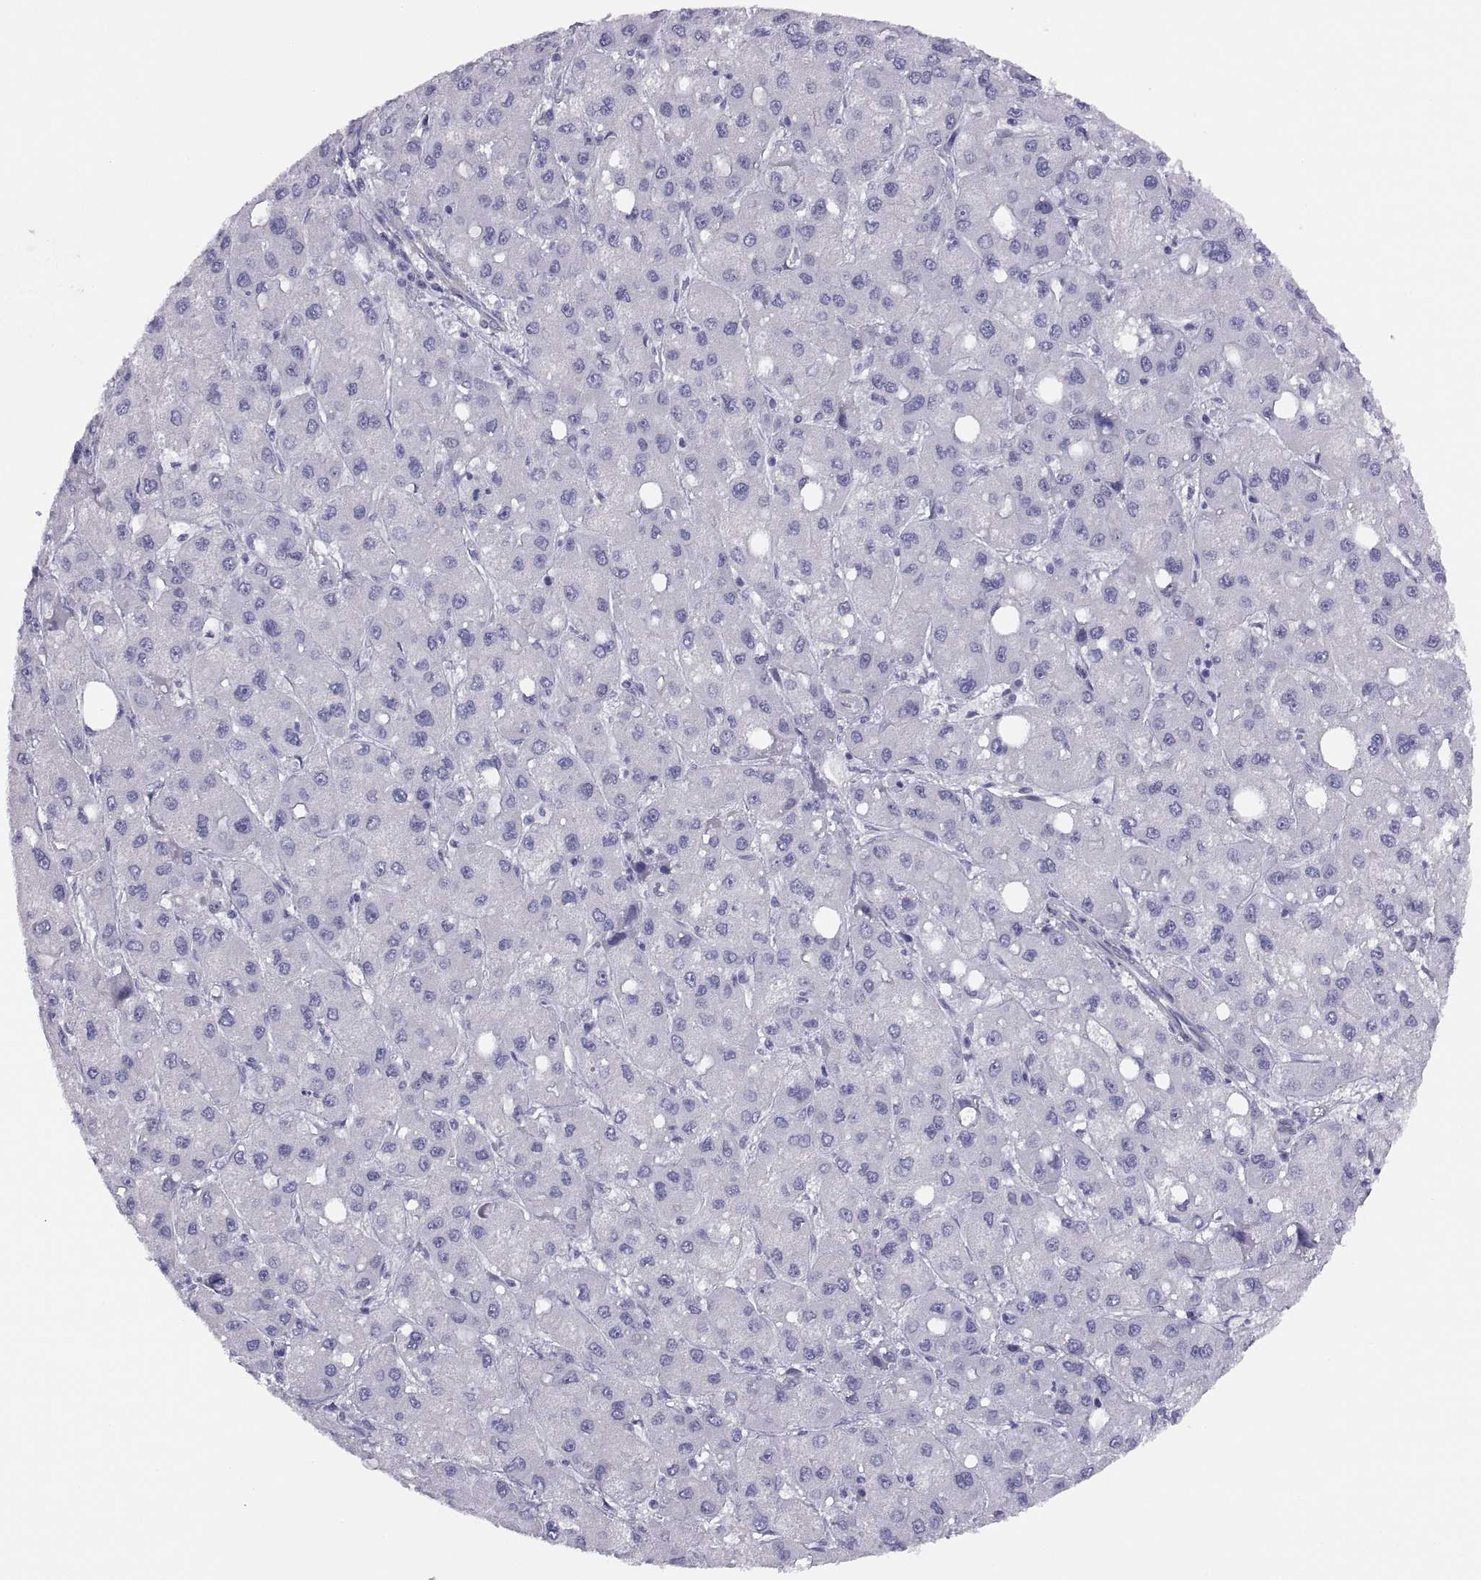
{"staining": {"intensity": "negative", "quantity": "none", "location": "none"}, "tissue": "liver cancer", "cell_type": "Tumor cells", "image_type": "cancer", "snomed": [{"axis": "morphology", "description": "Carcinoma, Hepatocellular, NOS"}, {"axis": "topography", "description": "Liver"}], "caption": "Tumor cells show no significant protein staining in liver cancer.", "gene": "STRC", "patient": {"sex": "male", "age": 73}}